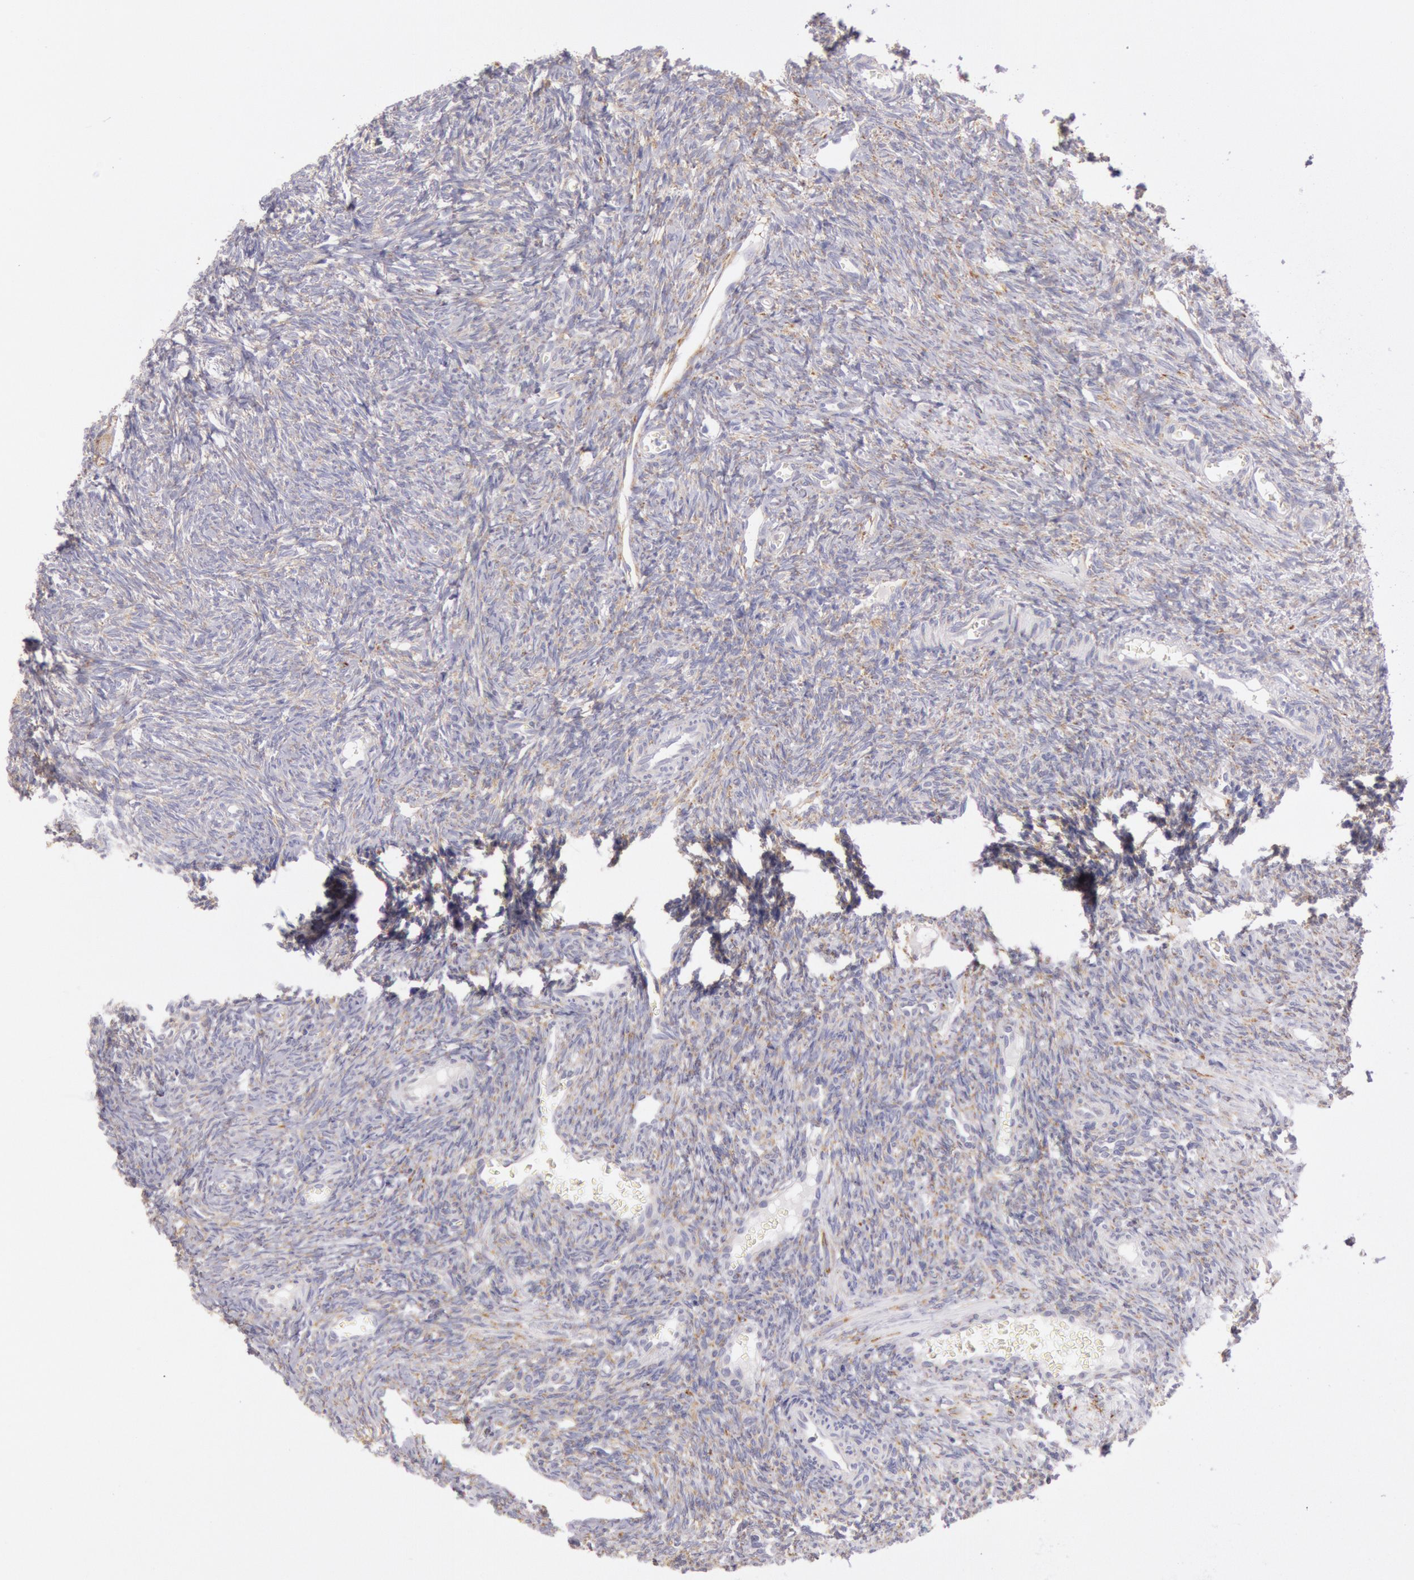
{"staining": {"intensity": "weak", "quantity": ">75%", "location": "cytoplasmic/membranous"}, "tissue": "ovary", "cell_type": "Ovarian stroma cells", "image_type": "normal", "snomed": [{"axis": "morphology", "description": "Normal tissue, NOS"}, {"axis": "topography", "description": "Ovary"}], "caption": "The photomicrograph reveals staining of benign ovary, revealing weak cytoplasmic/membranous protein positivity (brown color) within ovarian stroma cells. Nuclei are stained in blue.", "gene": "CIDEB", "patient": {"sex": "female", "age": 27}}